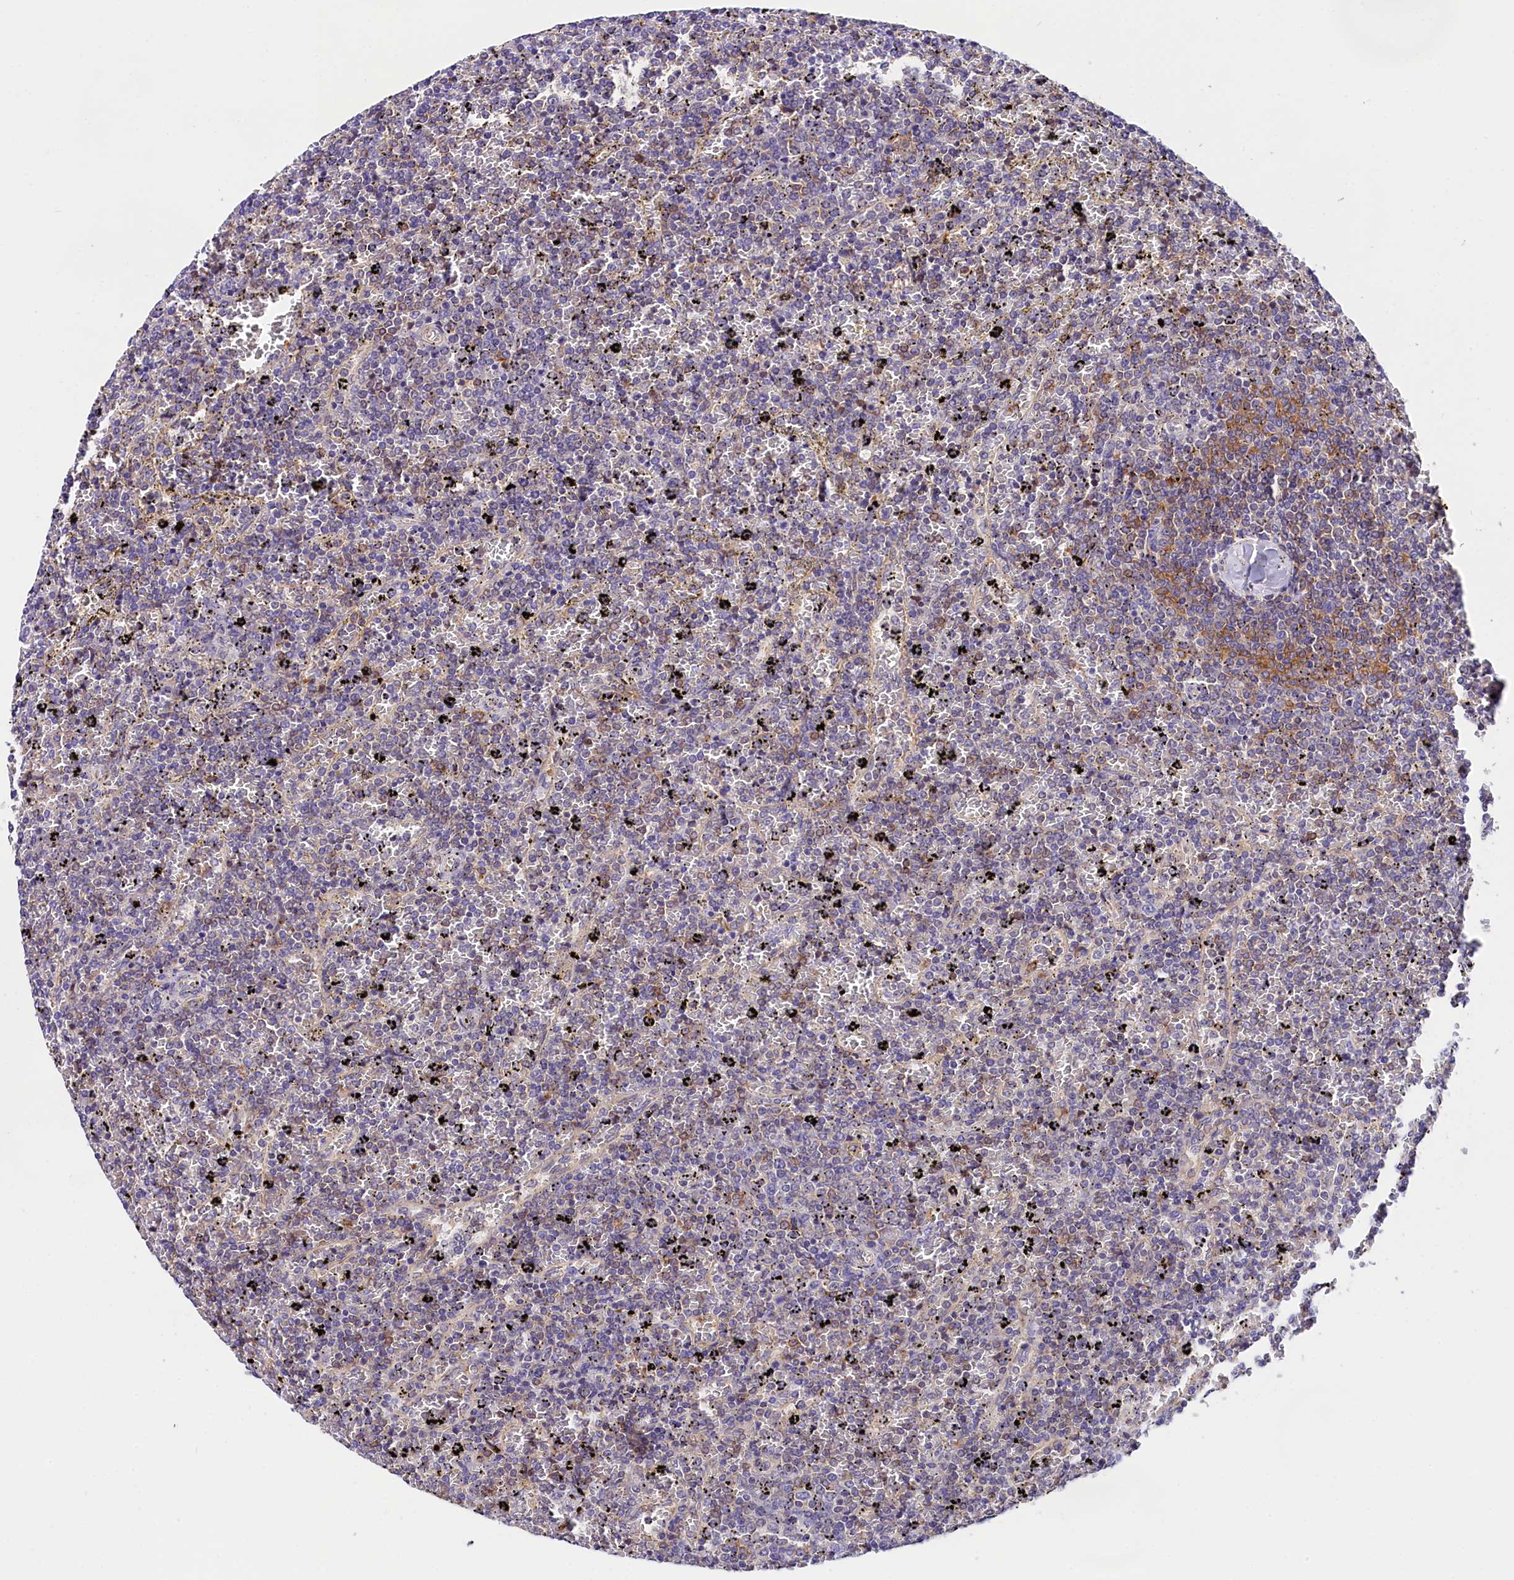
{"staining": {"intensity": "negative", "quantity": "none", "location": "none"}, "tissue": "lymphoma", "cell_type": "Tumor cells", "image_type": "cancer", "snomed": [{"axis": "morphology", "description": "Malignant lymphoma, non-Hodgkin's type, Low grade"}, {"axis": "topography", "description": "Spleen"}], "caption": "Lymphoma was stained to show a protein in brown. There is no significant staining in tumor cells.", "gene": "OAS3", "patient": {"sex": "female", "age": 77}}